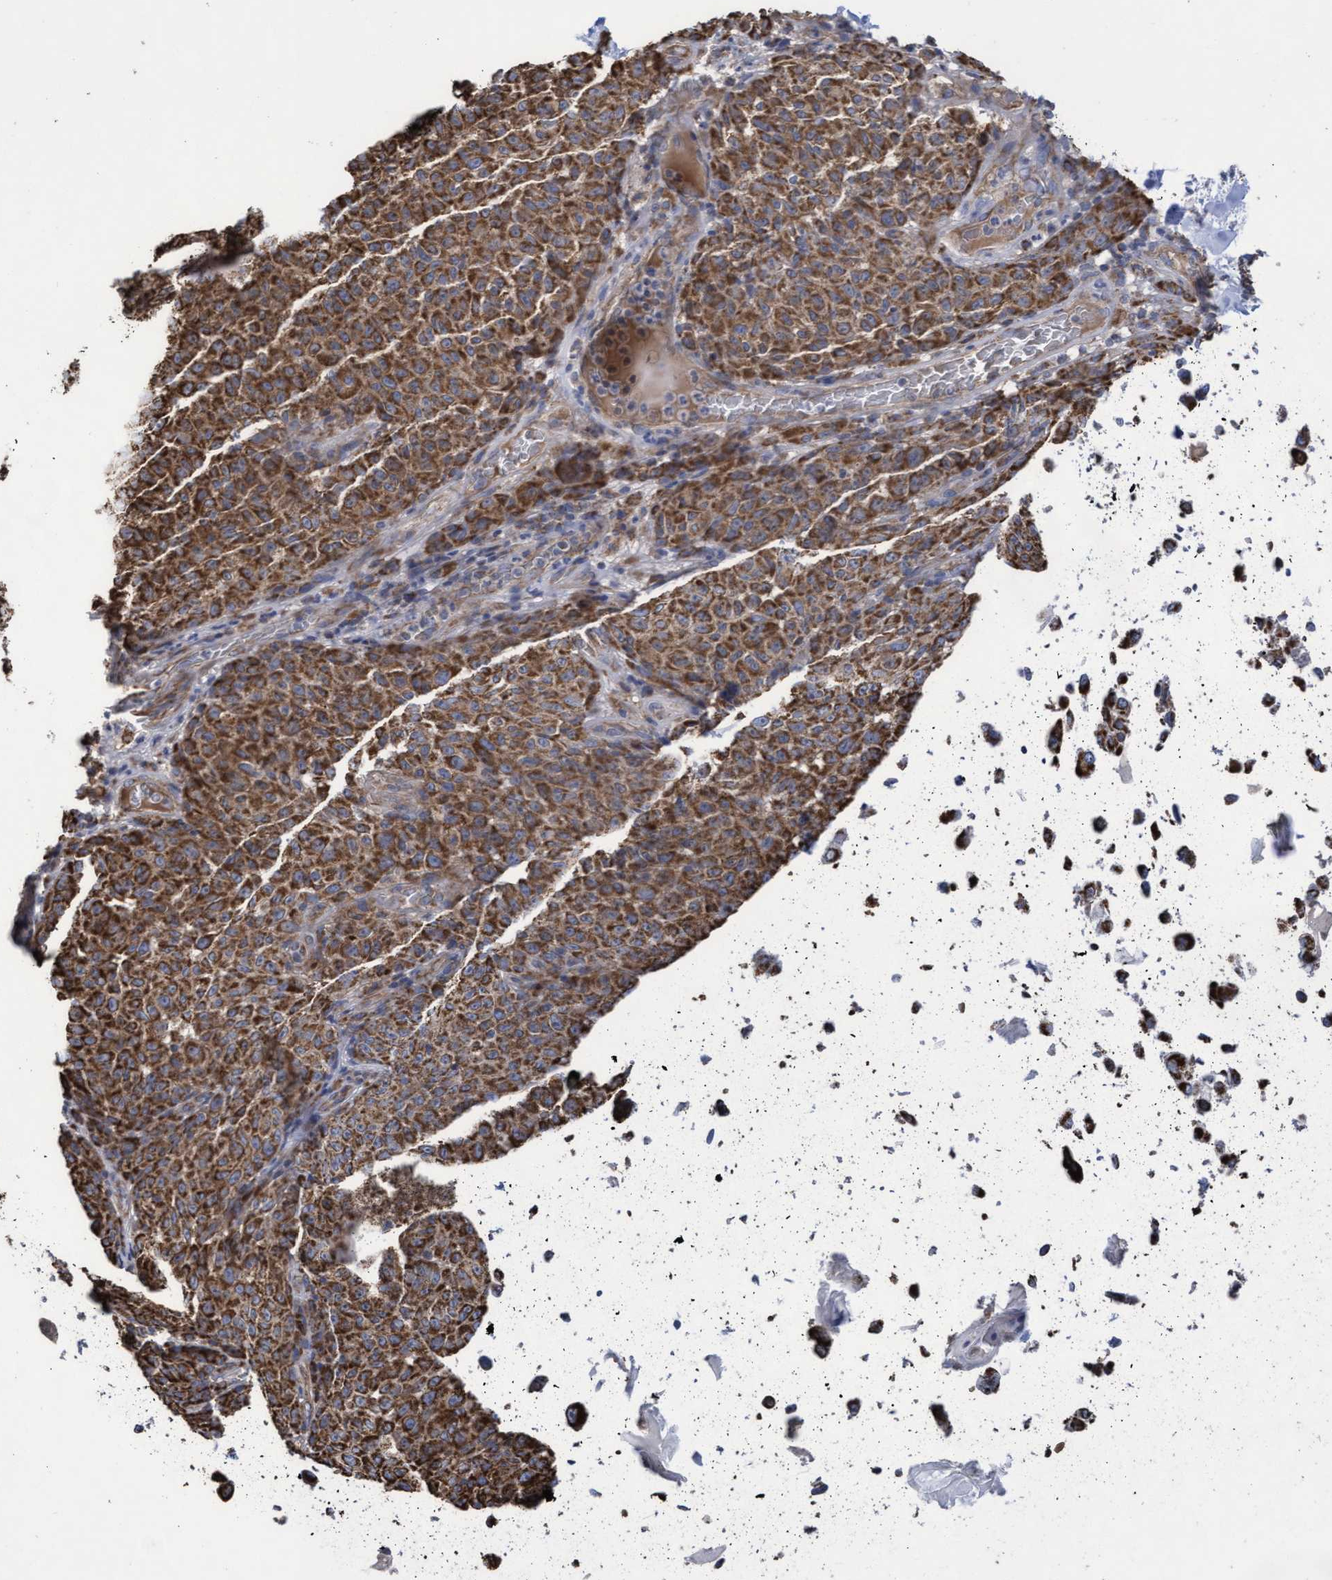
{"staining": {"intensity": "strong", "quantity": ">75%", "location": "cytoplasmic/membranous"}, "tissue": "skin cancer", "cell_type": "Tumor cells", "image_type": "cancer", "snomed": [{"axis": "morphology", "description": "Basal cell carcinoma"}, {"axis": "topography", "description": "Skin"}], "caption": "Skin basal cell carcinoma stained for a protein (brown) shows strong cytoplasmic/membranous positive staining in about >75% of tumor cells.", "gene": "COBL", "patient": {"sex": "female", "age": 64}}